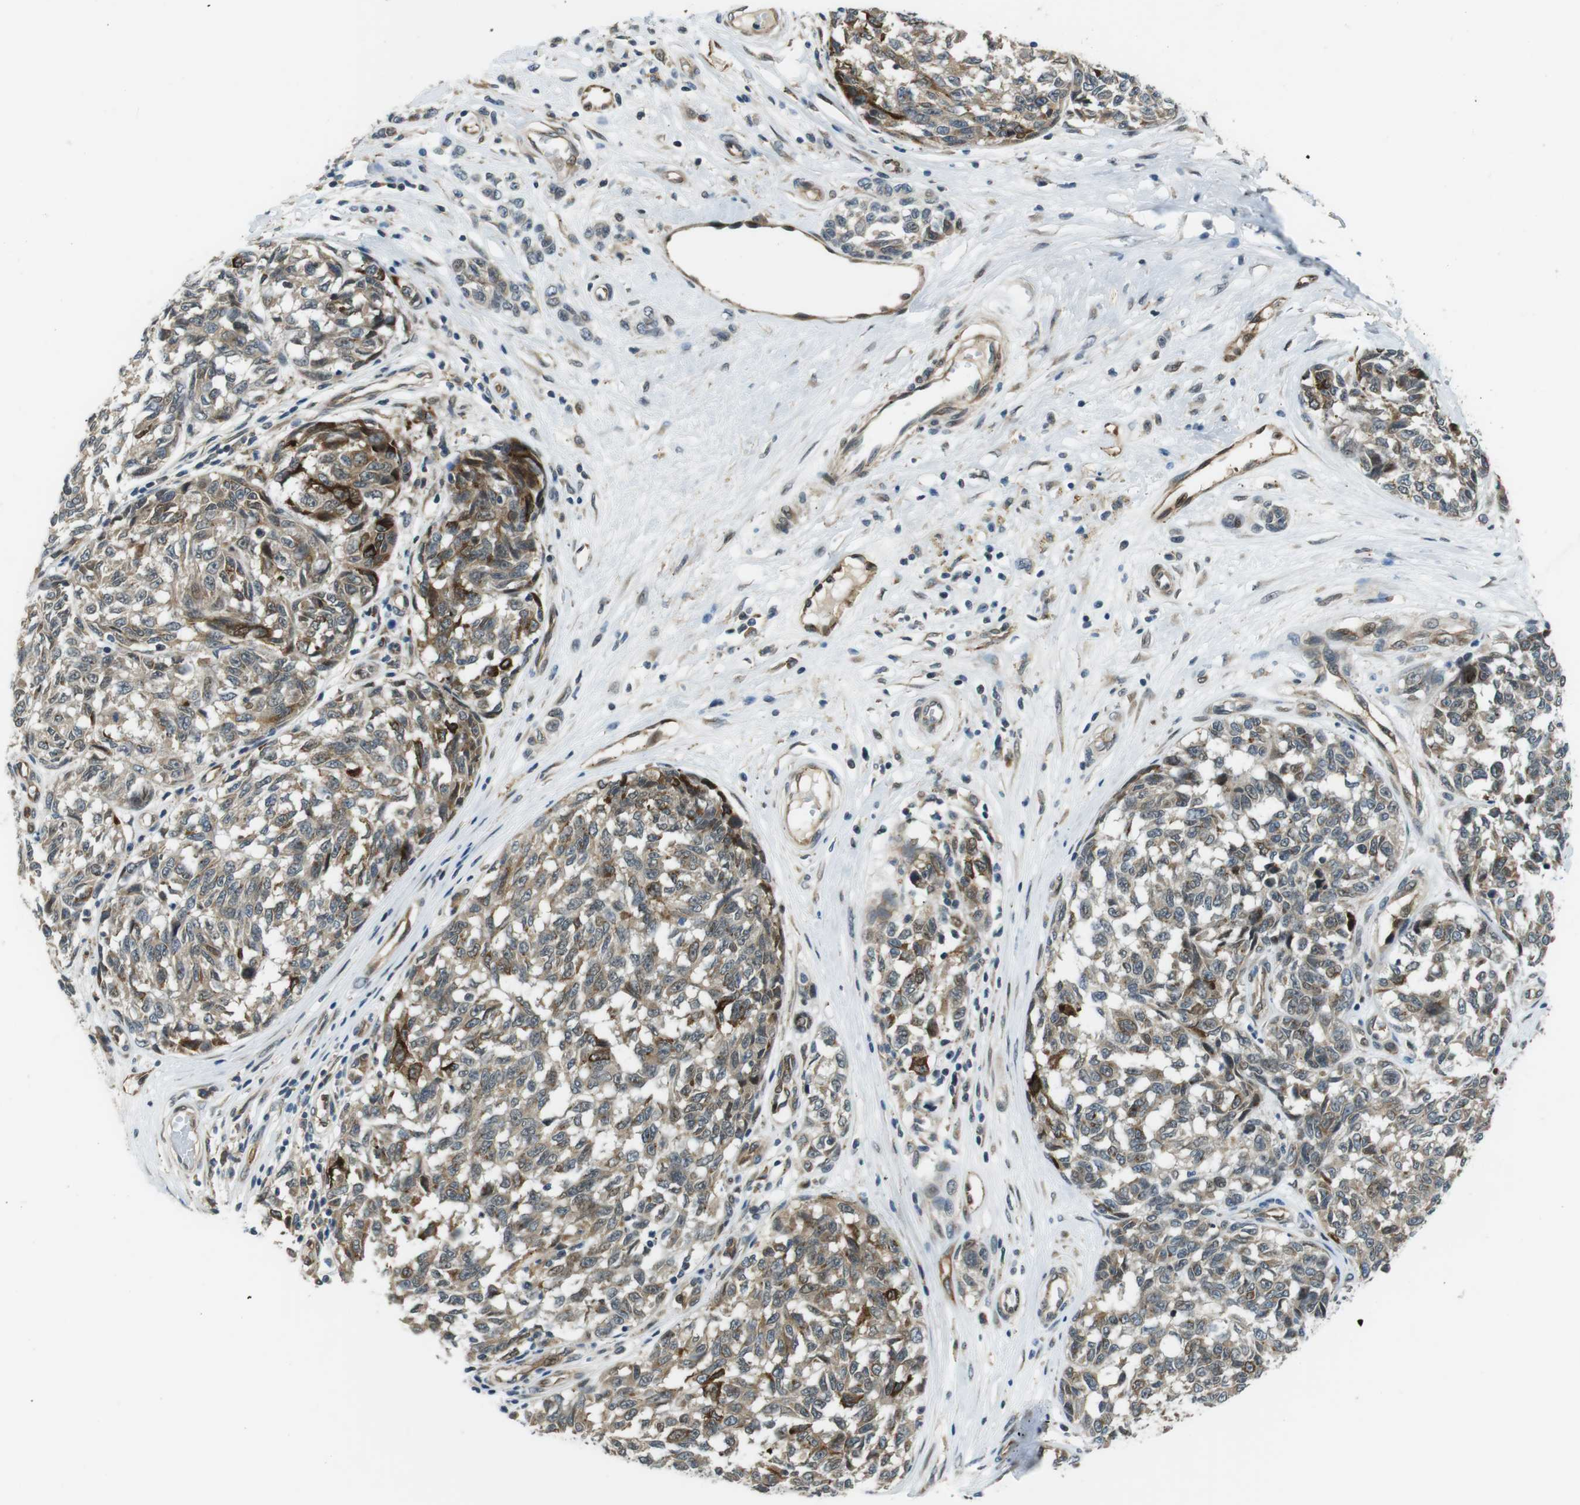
{"staining": {"intensity": "moderate", "quantity": "25%-75%", "location": "cytoplasmic/membranous"}, "tissue": "melanoma", "cell_type": "Tumor cells", "image_type": "cancer", "snomed": [{"axis": "morphology", "description": "Malignant melanoma, NOS"}, {"axis": "topography", "description": "Skin"}], "caption": "Immunohistochemistry (IHC) staining of malignant melanoma, which demonstrates medium levels of moderate cytoplasmic/membranous expression in about 25%-75% of tumor cells indicating moderate cytoplasmic/membranous protein staining. The staining was performed using DAB (brown) for protein detection and nuclei were counterstained in hematoxylin (blue).", "gene": "PALD1", "patient": {"sex": "female", "age": 64}}